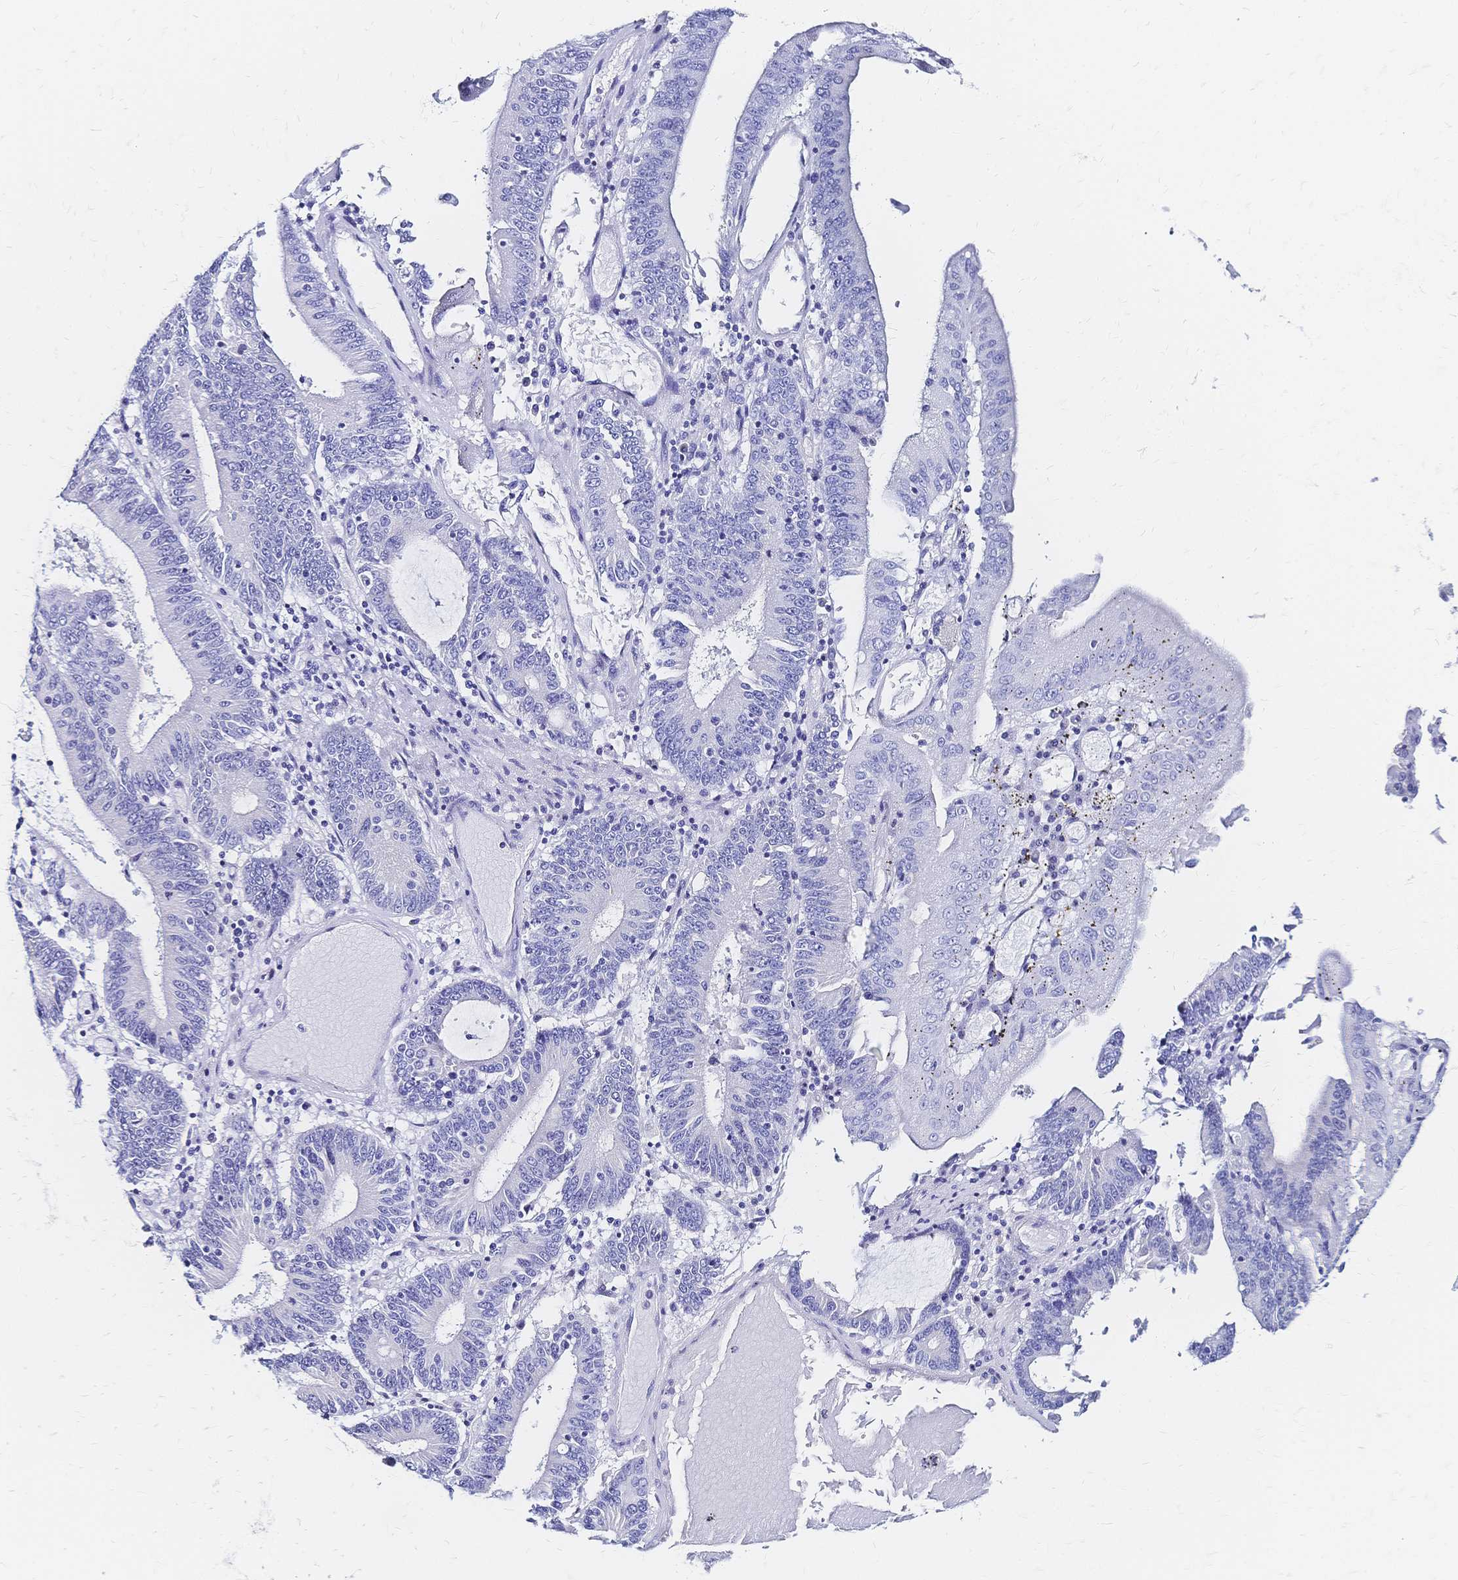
{"staining": {"intensity": "negative", "quantity": "none", "location": "none"}, "tissue": "stomach cancer", "cell_type": "Tumor cells", "image_type": "cancer", "snomed": [{"axis": "morphology", "description": "Adenocarcinoma, NOS"}, {"axis": "topography", "description": "Stomach, upper"}], "caption": "Human adenocarcinoma (stomach) stained for a protein using IHC displays no positivity in tumor cells.", "gene": "SLC5A1", "patient": {"sex": "male", "age": 68}}